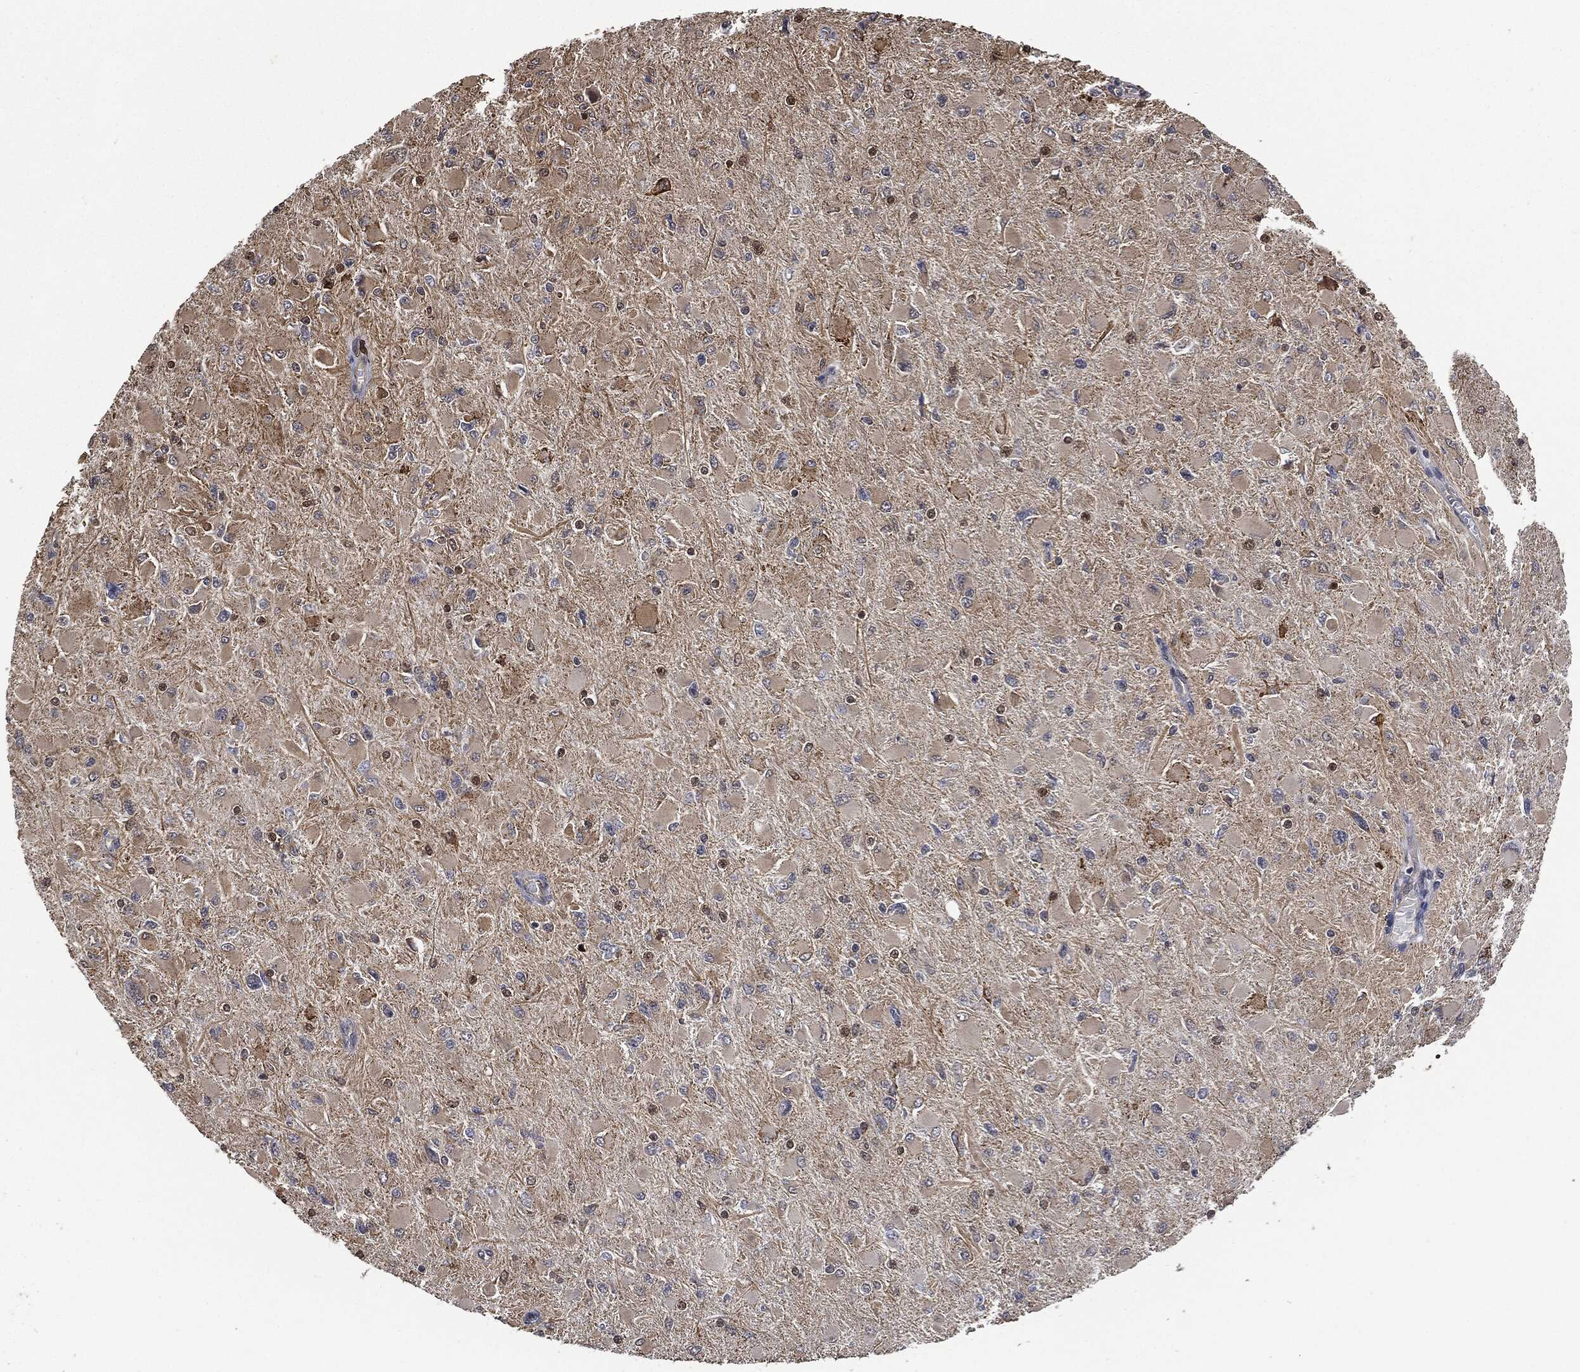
{"staining": {"intensity": "weak", "quantity": "<25%", "location": "cytoplasmic/membranous"}, "tissue": "glioma", "cell_type": "Tumor cells", "image_type": "cancer", "snomed": [{"axis": "morphology", "description": "Glioma, malignant, High grade"}, {"axis": "topography", "description": "Cerebral cortex"}], "caption": "This is a micrograph of immunohistochemistry staining of glioma, which shows no staining in tumor cells.", "gene": "S100A9", "patient": {"sex": "female", "age": 36}}